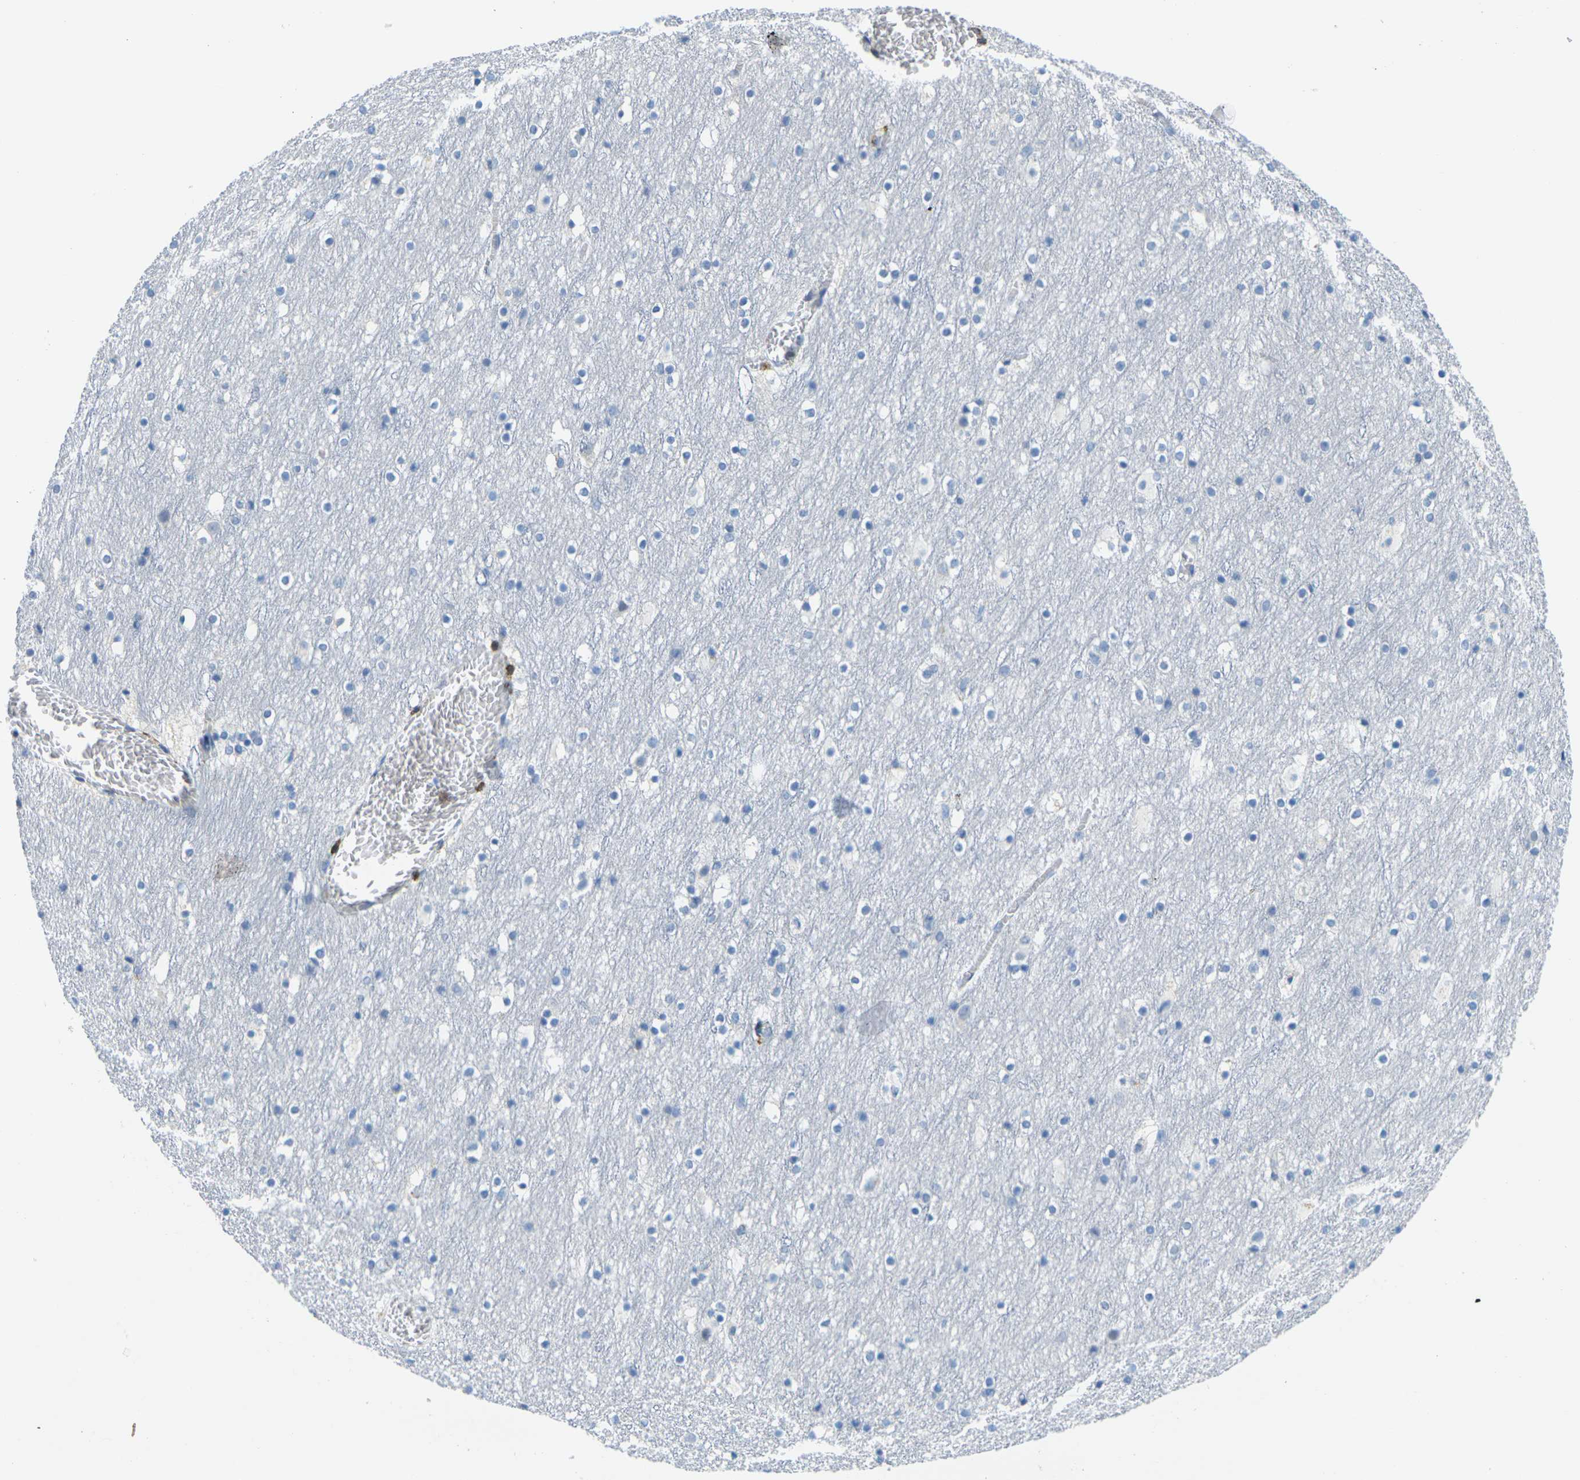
{"staining": {"intensity": "negative", "quantity": "none", "location": "none"}, "tissue": "cerebral cortex", "cell_type": "Endothelial cells", "image_type": "normal", "snomed": [{"axis": "morphology", "description": "Normal tissue, NOS"}, {"axis": "topography", "description": "Cerebral cortex"}], "caption": "Immunohistochemistry (IHC) histopathology image of benign cerebral cortex: cerebral cortex stained with DAB (3,3'-diaminobenzidine) exhibits no significant protein expression in endothelial cells.", "gene": "CD3D", "patient": {"sex": "male", "age": 45}}